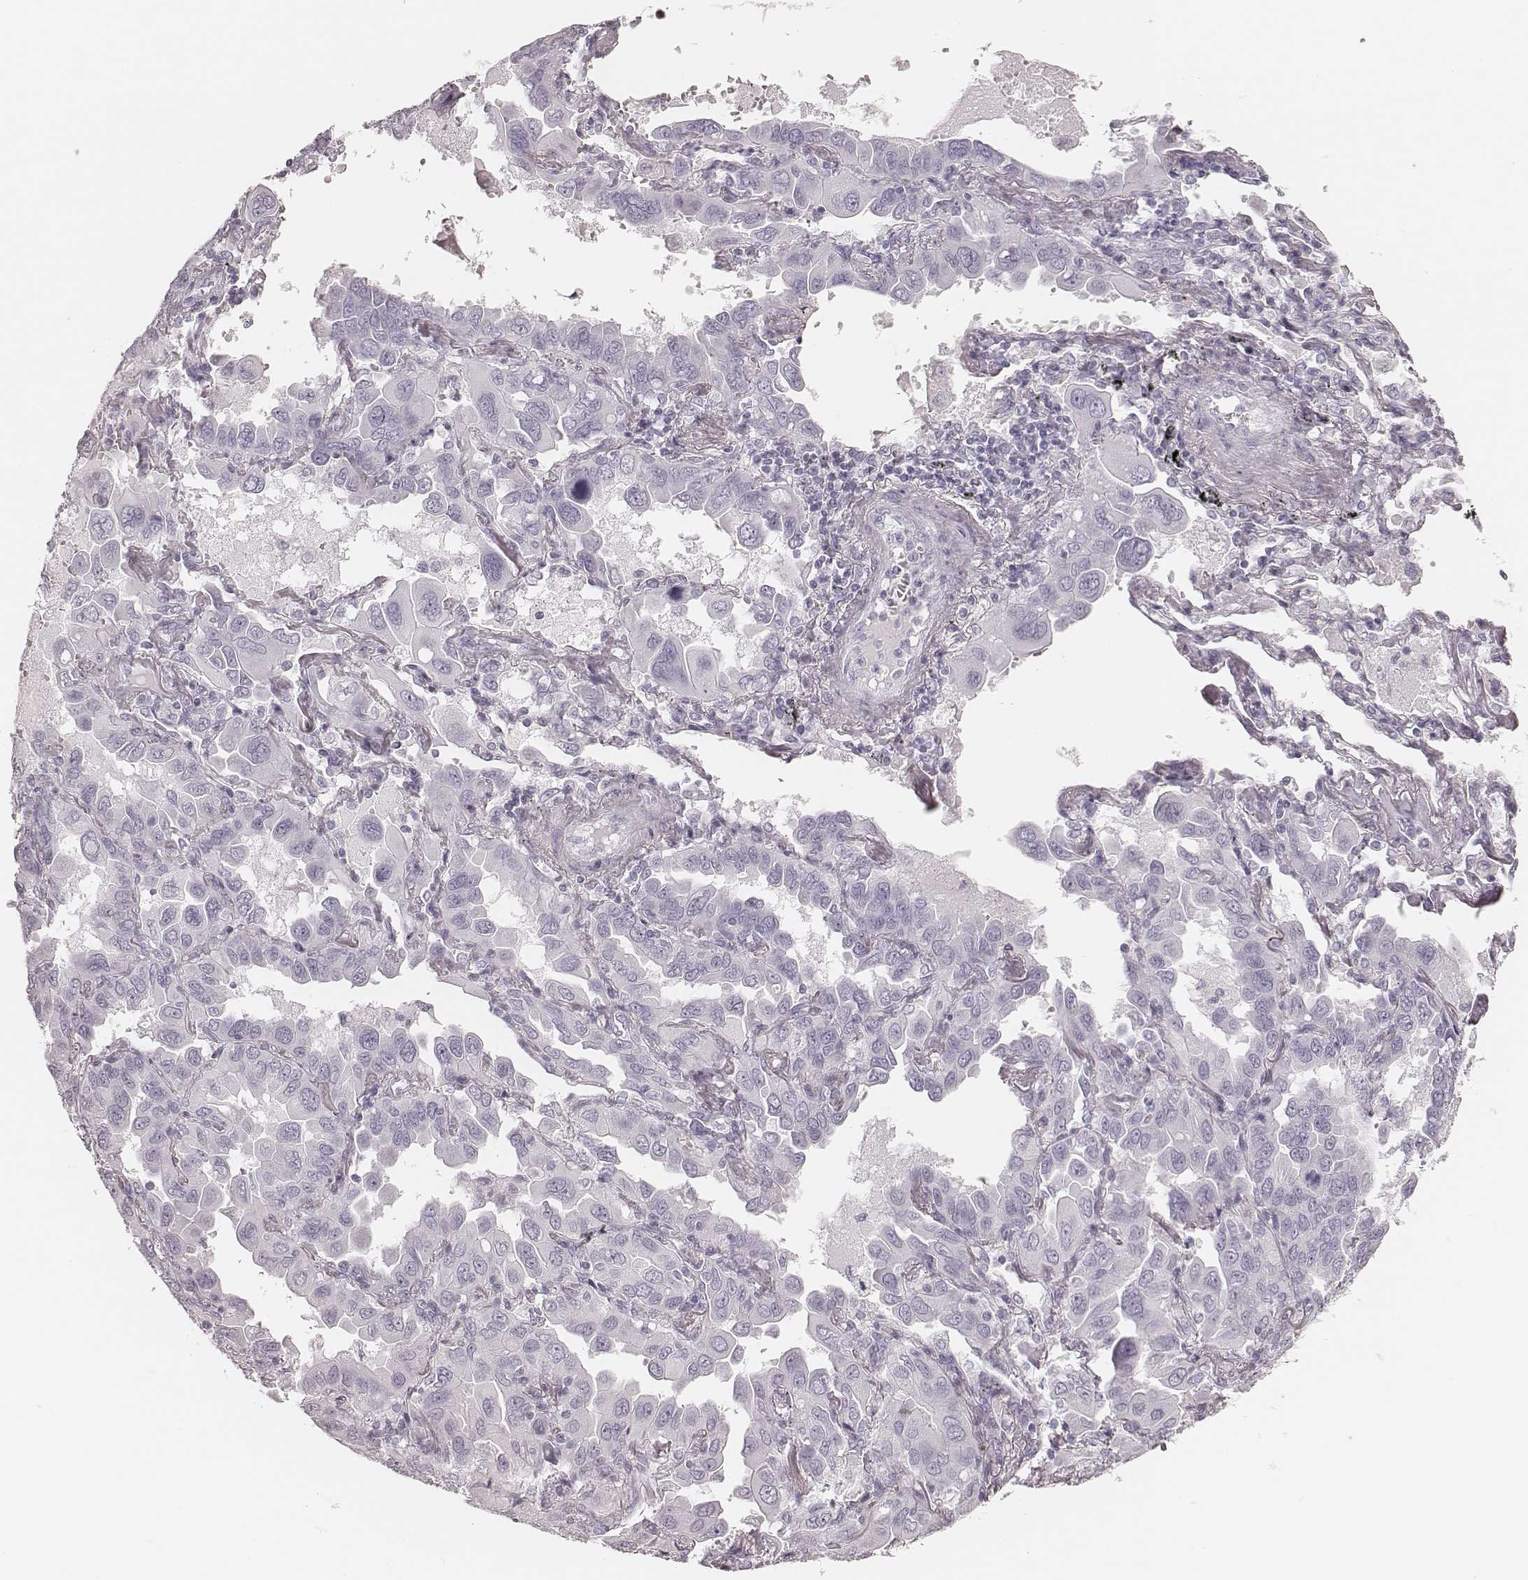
{"staining": {"intensity": "negative", "quantity": "none", "location": "none"}, "tissue": "lung cancer", "cell_type": "Tumor cells", "image_type": "cancer", "snomed": [{"axis": "morphology", "description": "Adenocarcinoma, NOS"}, {"axis": "topography", "description": "Lung"}], "caption": "Immunohistochemistry (IHC) histopathology image of human lung cancer (adenocarcinoma) stained for a protein (brown), which exhibits no staining in tumor cells.", "gene": "MSX1", "patient": {"sex": "male", "age": 64}}